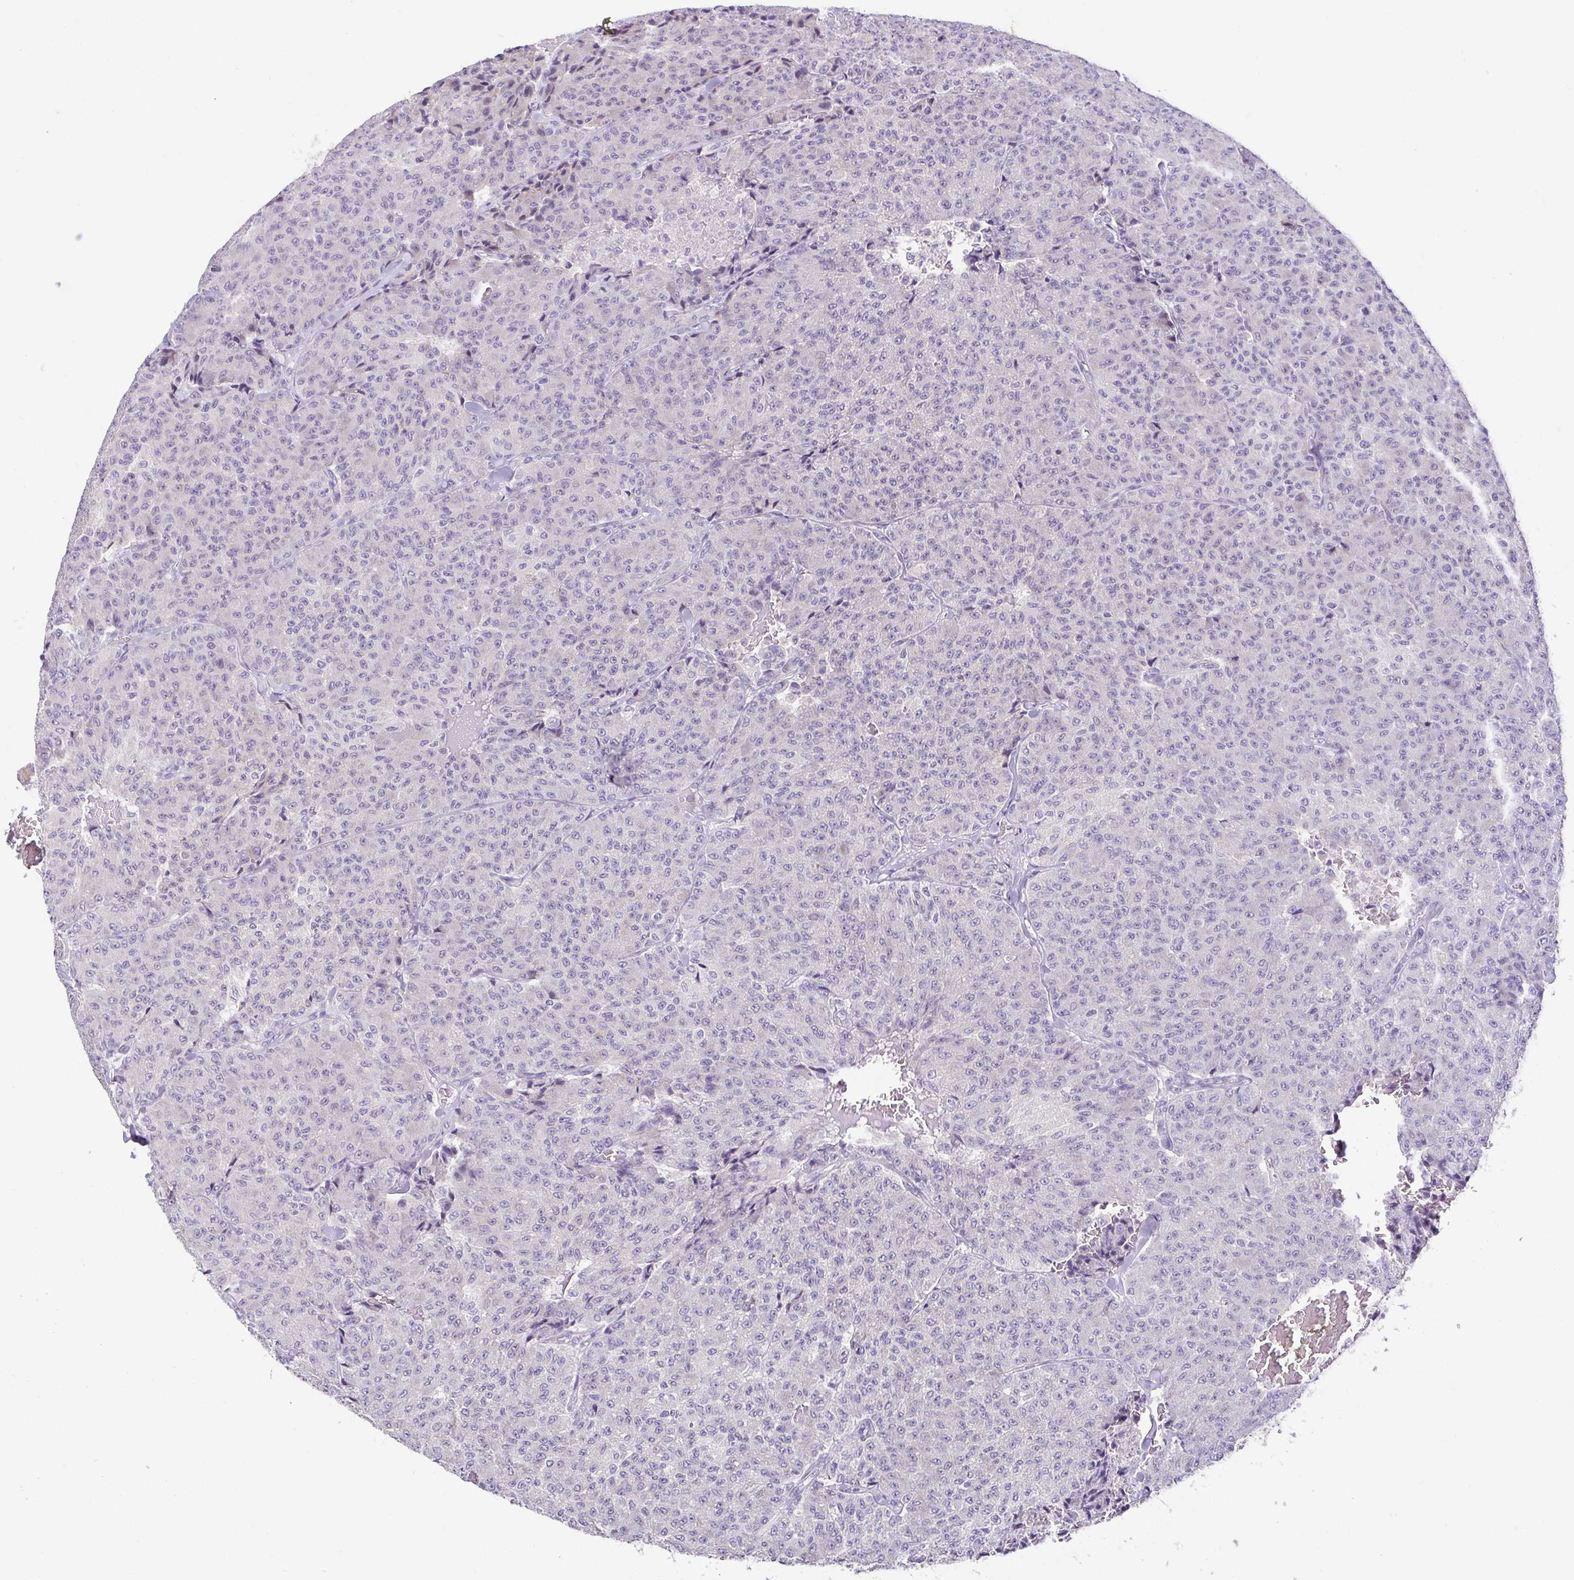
{"staining": {"intensity": "negative", "quantity": "none", "location": "none"}, "tissue": "carcinoid", "cell_type": "Tumor cells", "image_type": "cancer", "snomed": [{"axis": "morphology", "description": "Carcinoid, malignant, NOS"}, {"axis": "topography", "description": "Lung"}], "caption": "Protein analysis of carcinoid (malignant) displays no significant staining in tumor cells.", "gene": "RDH11", "patient": {"sex": "male", "age": 71}}